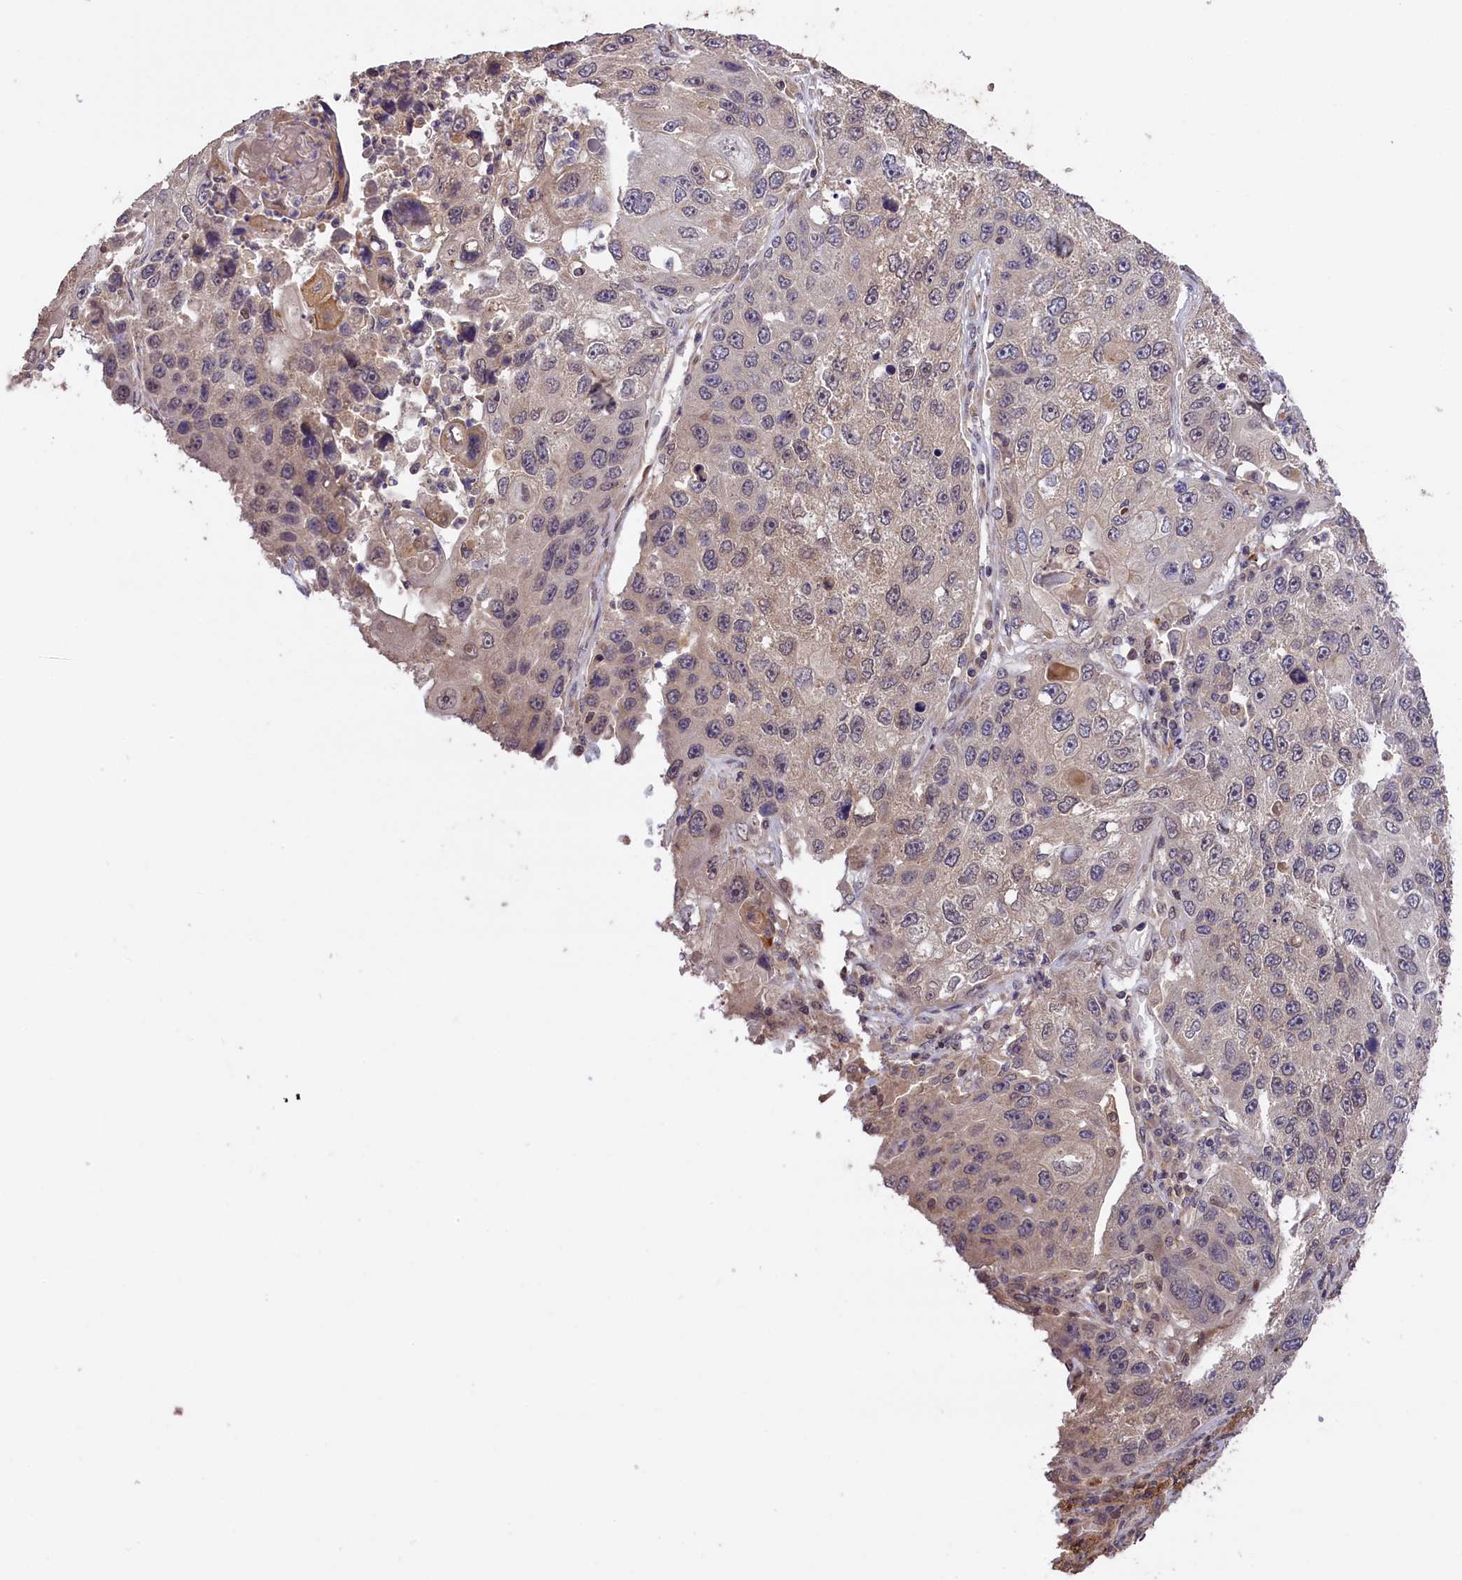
{"staining": {"intensity": "negative", "quantity": "none", "location": "none"}, "tissue": "lung cancer", "cell_type": "Tumor cells", "image_type": "cancer", "snomed": [{"axis": "morphology", "description": "Squamous cell carcinoma, NOS"}, {"axis": "topography", "description": "Lung"}], "caption": "Tumor cells show no significant protein positivity in squamous cell carcinoma (lung).", "gene": "DNAJB9", "patient": {"sex": "male", "age": 61}}